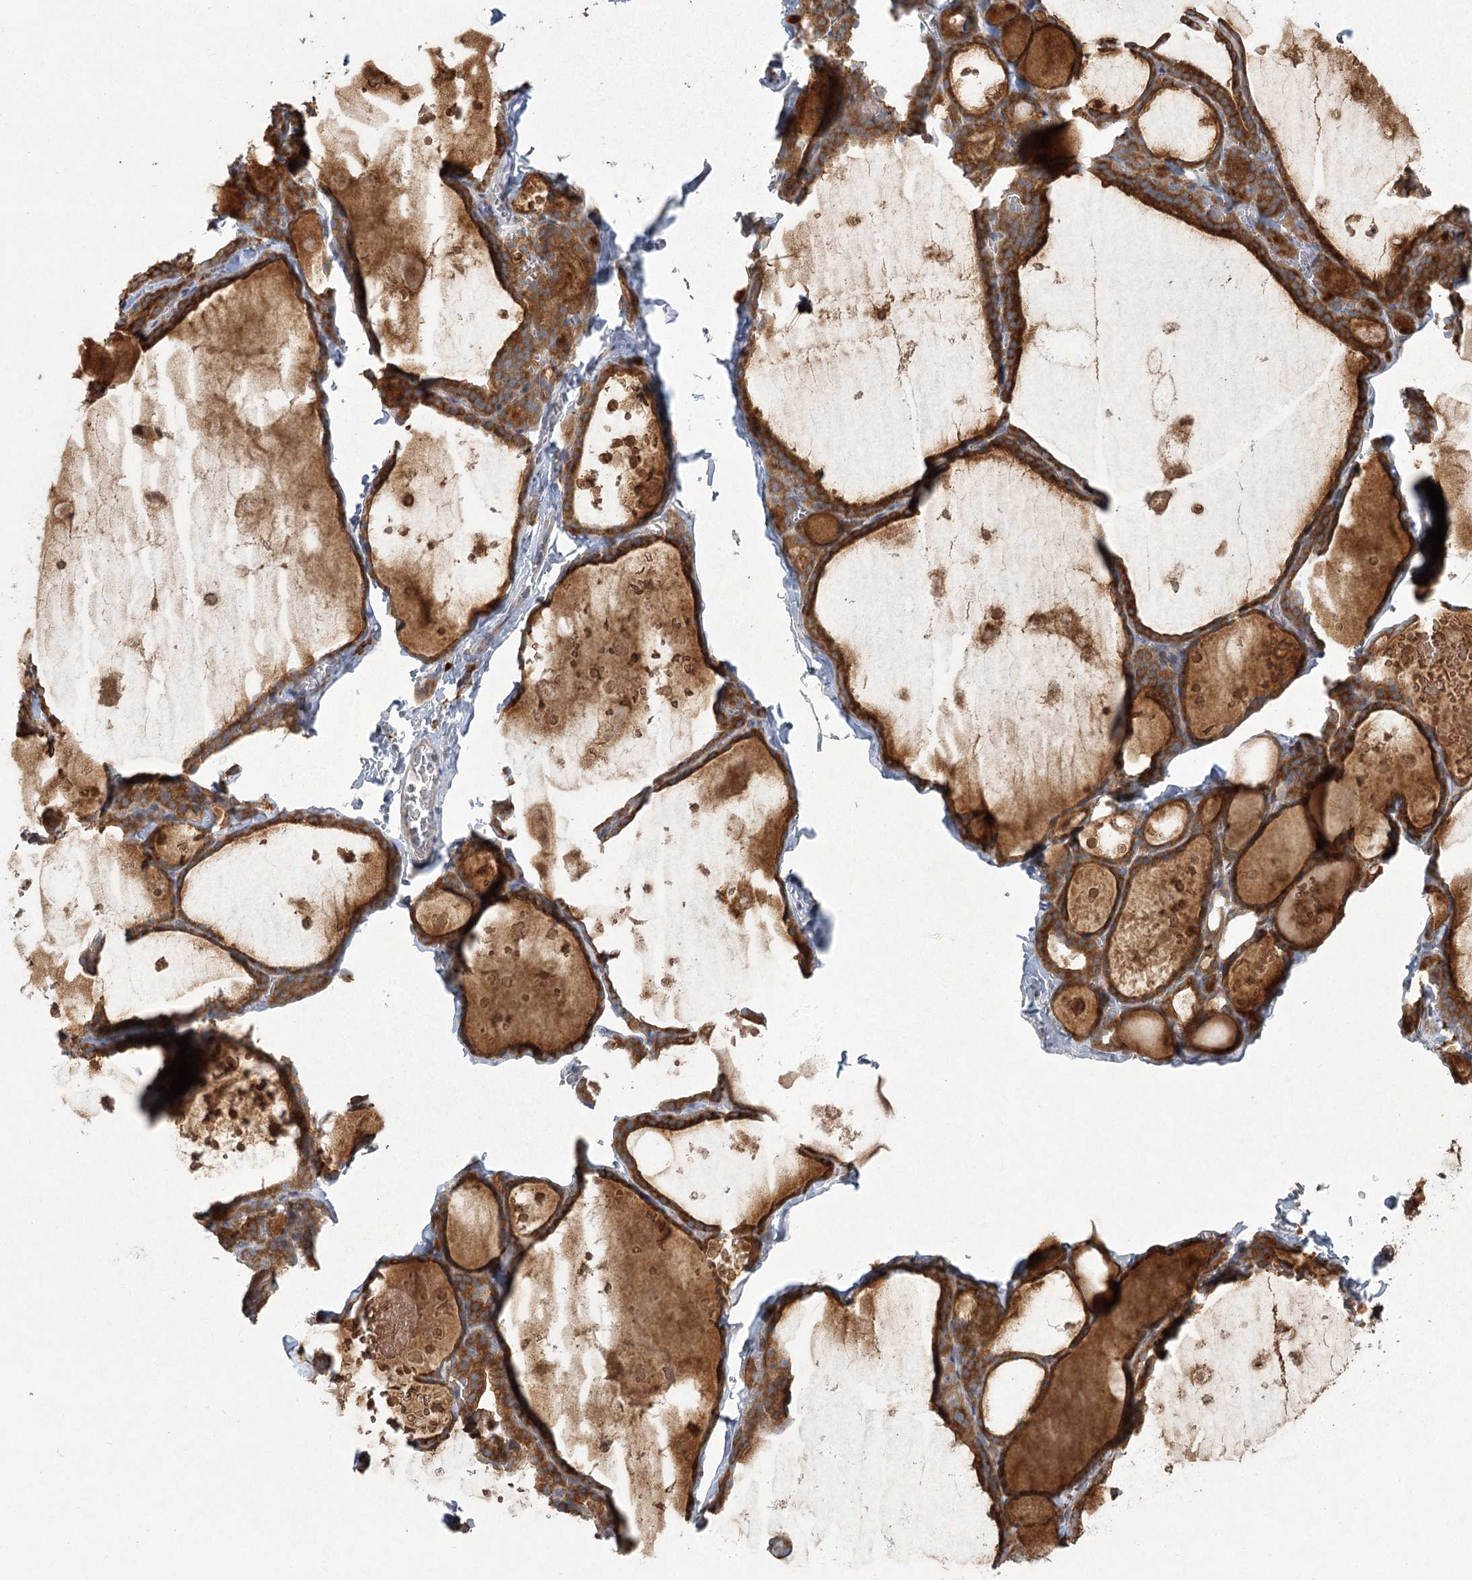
{"staining": {"intensity": "strong", "quantity": ">75%", "location": "cytoplasmic/membranous"}, "tissue": "thyroid gland", "cell_type": "Glandular cells", "image_type": "normal", "snomed": [{"axis": "morphology", "description": "Normal tissue, NOS"}, {"axis": "topography", "description": "Thyroid gland"}], "caption": "Protein expression analysis of normal thyroid gland displays strong cytoplasmic/membranous positivity in approximately >75% of glandular cells.", "gene": "CAMTA1", "patient": {"sex": "male", "age": 56}}